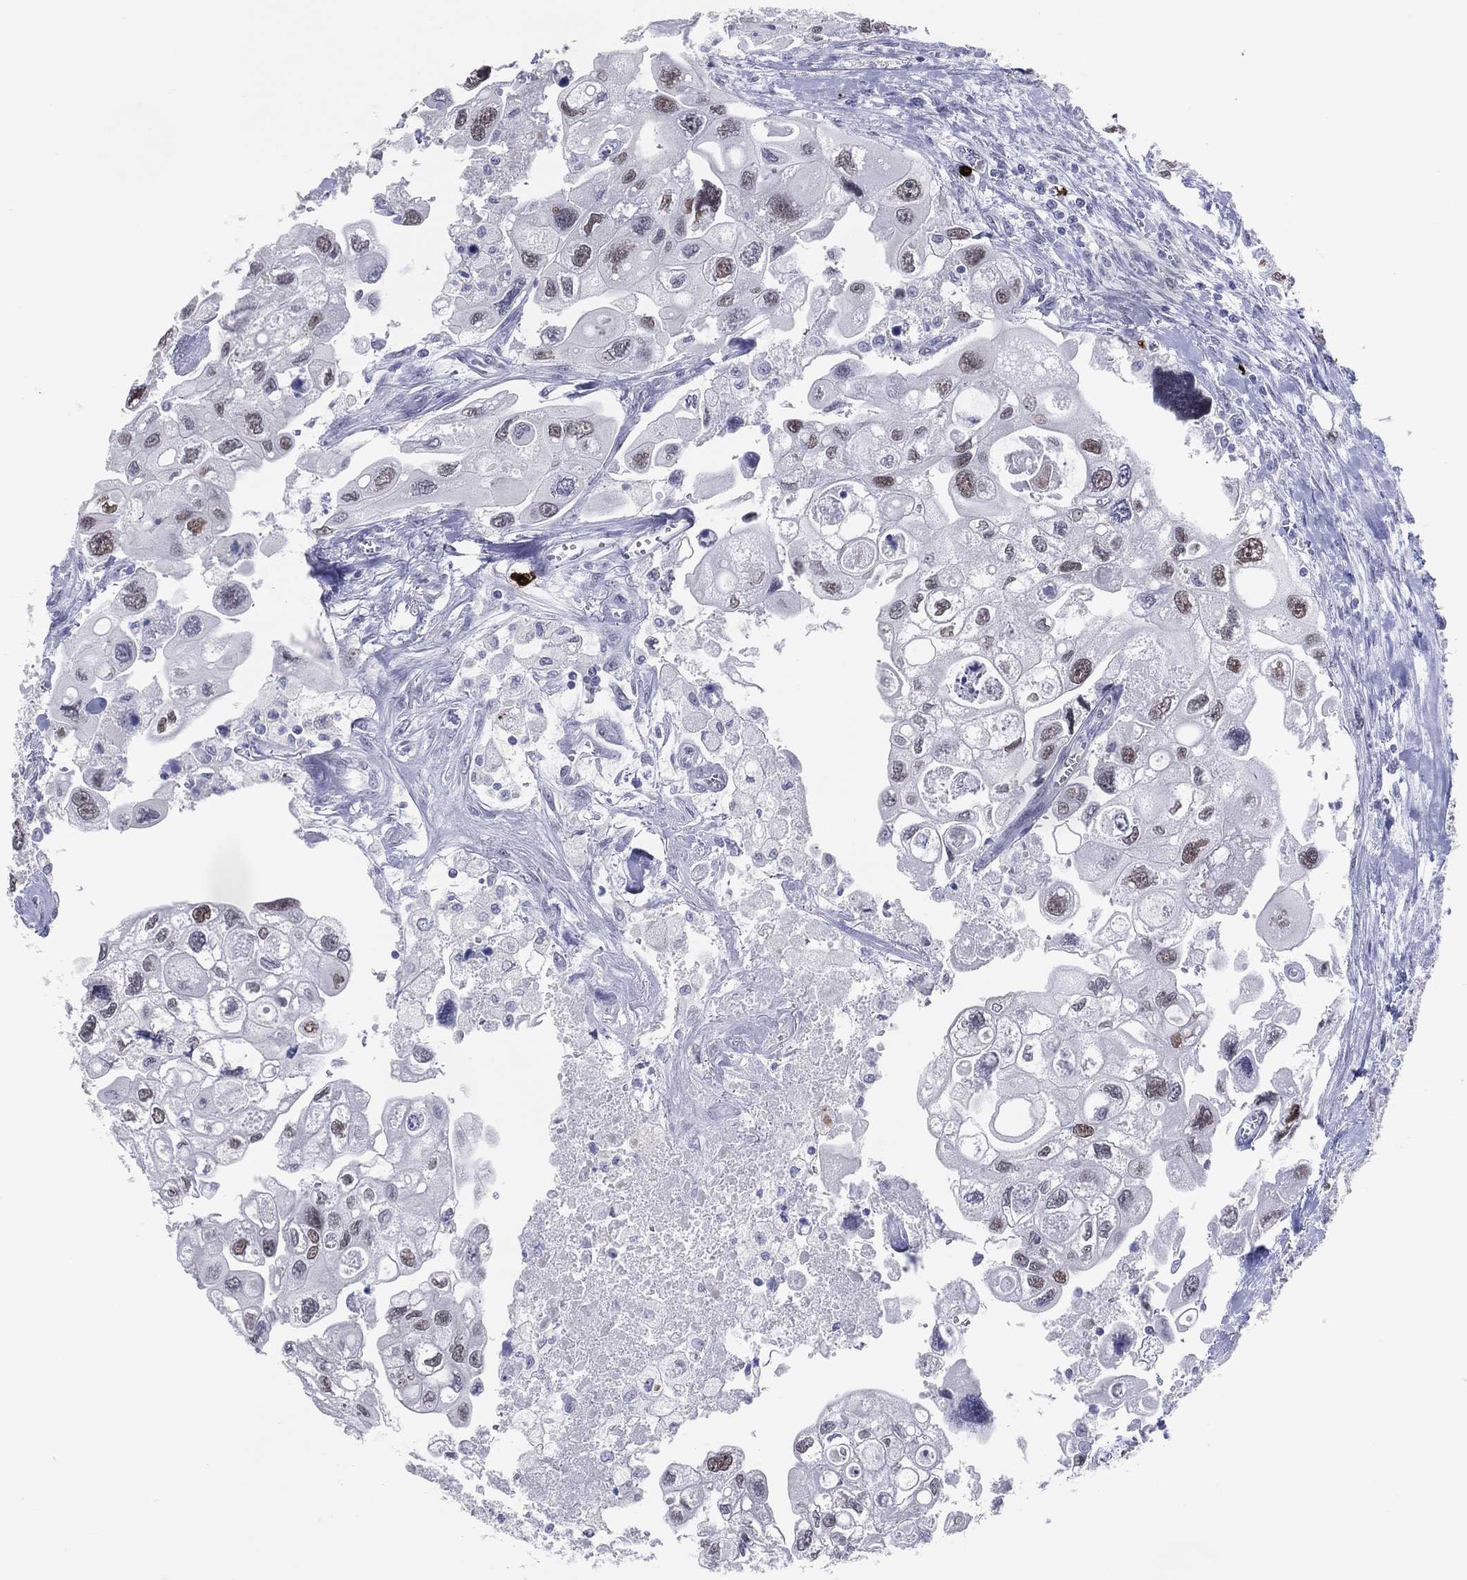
{"staining": {"intensity": "weak", "quantity": "<25%", "location": "nuclear"}, "tissue": "urothelial cancer", "cell_type": "Tumor cells", "image_type": "cancer", "snomed": [{"axis": "morphology", "description": "Urothelial carcinoma, High grade"}, {"axis": "topography", "description": "Urinary bladder"}], "caption": "Immunohistochemical staining of urothelial cancer demonstrates no significant positivity in tumor cells. (Stains: DAB (3,3'-diaminobenzidine) immunohistochemistry (IHC) with hematoxylin counter stain, Microscopy: brightfield microscopy at high magnification).", "gene": "CFAP58", "patient": {"sex": "male", "age": 59}}